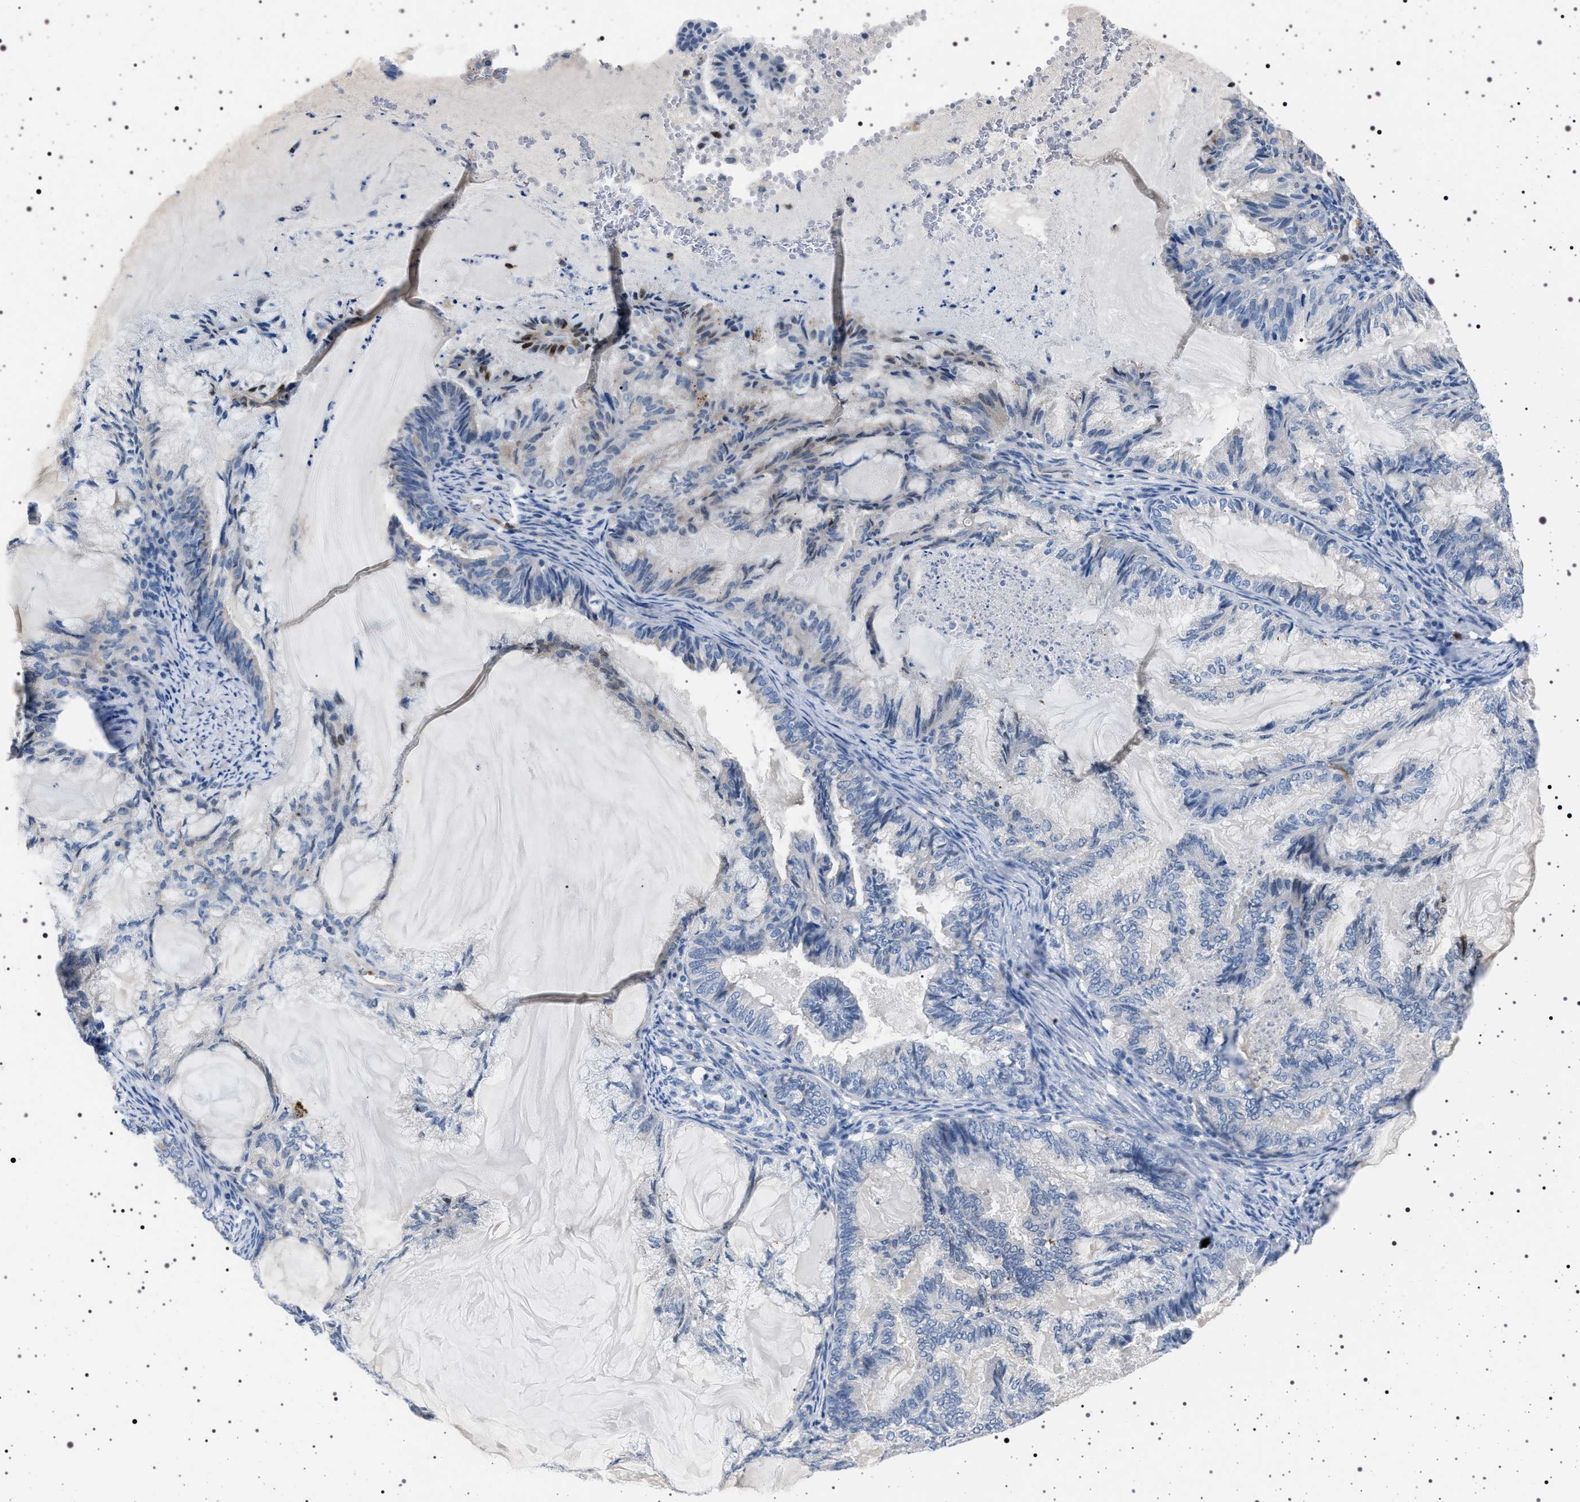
{"staining": {"intensity": "negative", "quantity": "none", "location": "none"}, "tissue": "endometrial cancer", "cell_type": "Tumor cells", "image_type": "cancer", "snomed": [{"axis": "morphology", "description": "Adenocarcinoma, NOS"}, {"axis": "topography", "description": "Endometrium"}], "caption": "Adenocarcinoma (endometrial) was stained to show a protein in brown. There is no significant positivity in tumor cells.", "gene": "NAT9", "patient": {"sex": "female", "age": 86}}